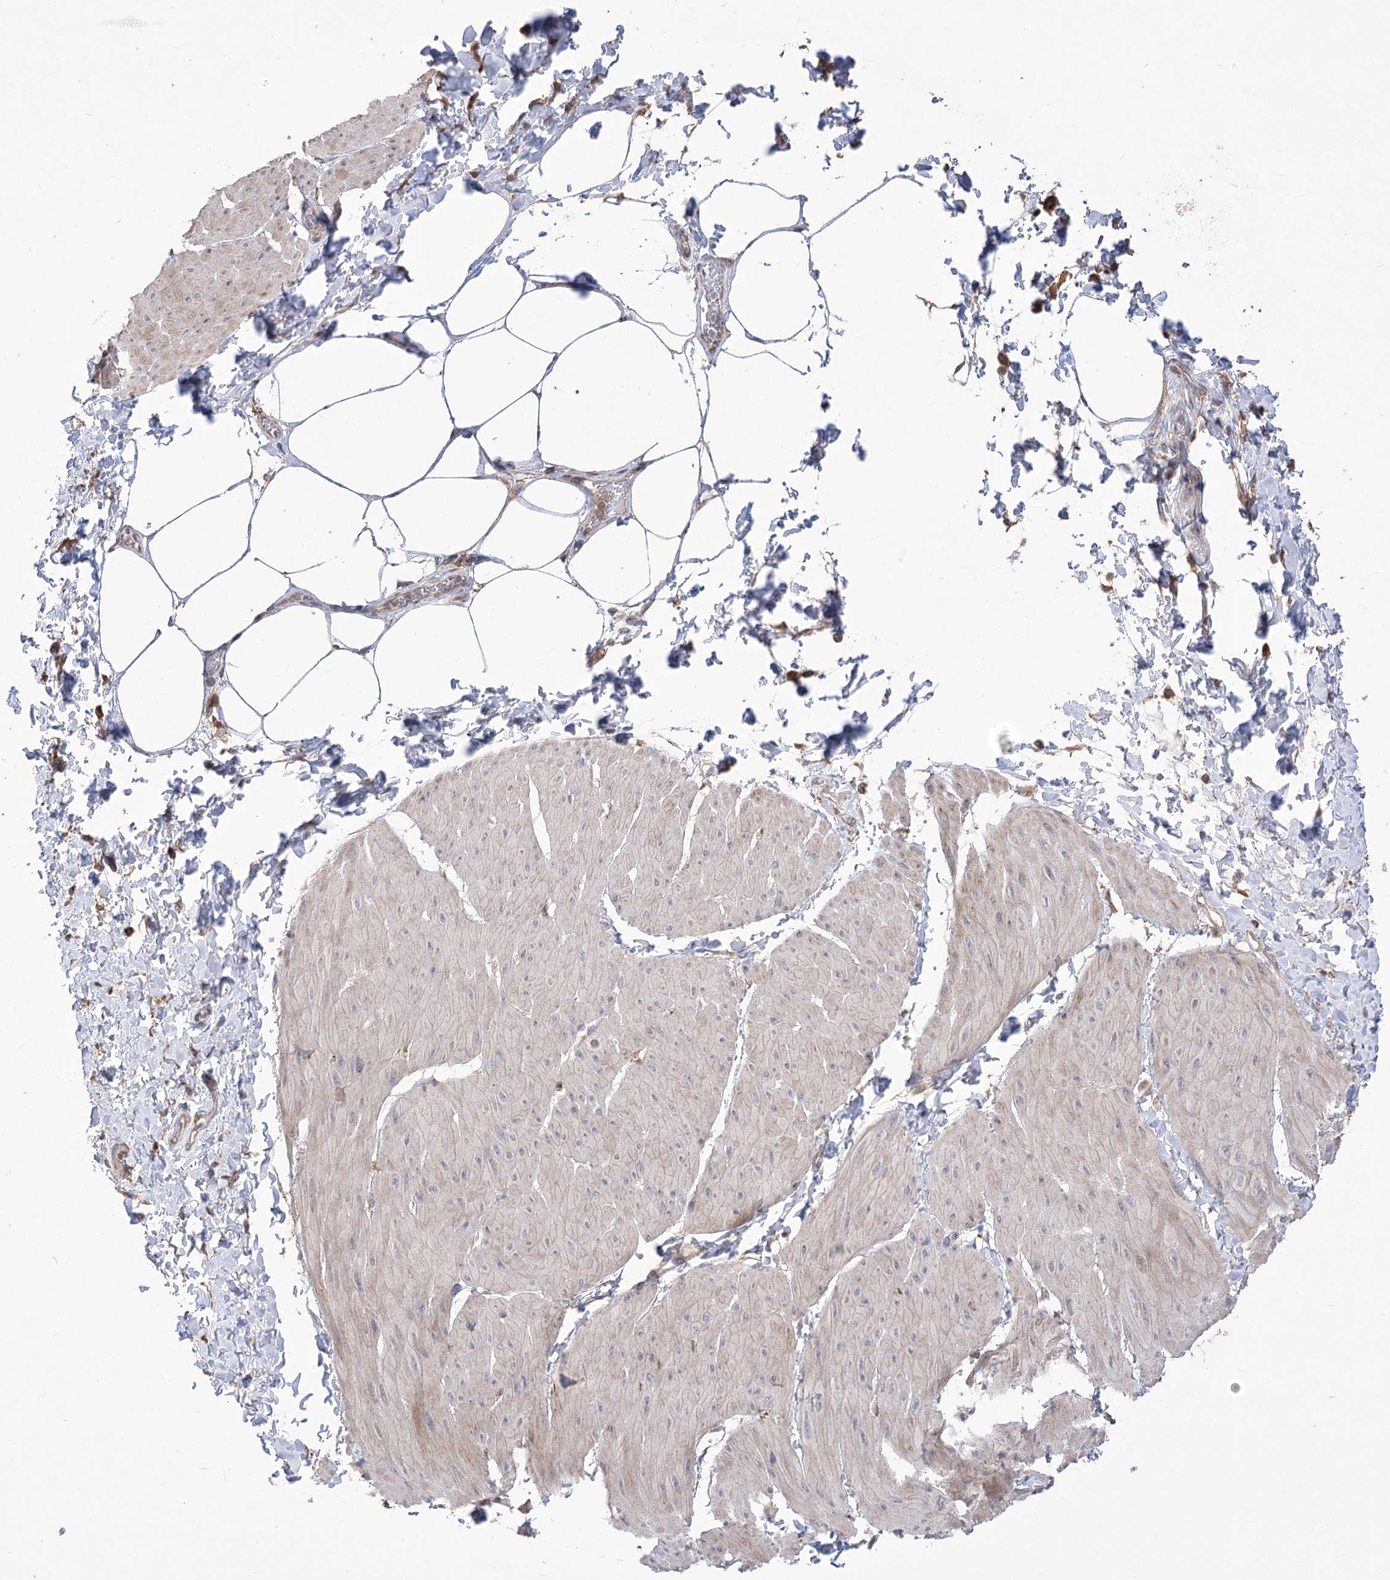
{"staining": {"intensity": "negative", "quantity": "none", "location": "none"}, "tissue": "smooth muscle", "cell_type": "Smooth muscle cells", "image_type": "normal", "snomed": [{"axis": "morphology", "description": "Urothelial carcinoma, High grade"}, {"axis": "topography", "description": "Urinary bladder"}], "caption": "Immunohistochemistry histopathology image of benign smooth muscle: human smooth muscle stained with DAB exhibits no significant protein positivity in smooth muscle cells. (DAB (3,3'-diaminobenzidine) immunohistochemistry (IHC) visualized using brightfield microscopy, high magnification).", "gene": "XYLB", "patient": {"sex": "male", "age": 46}}